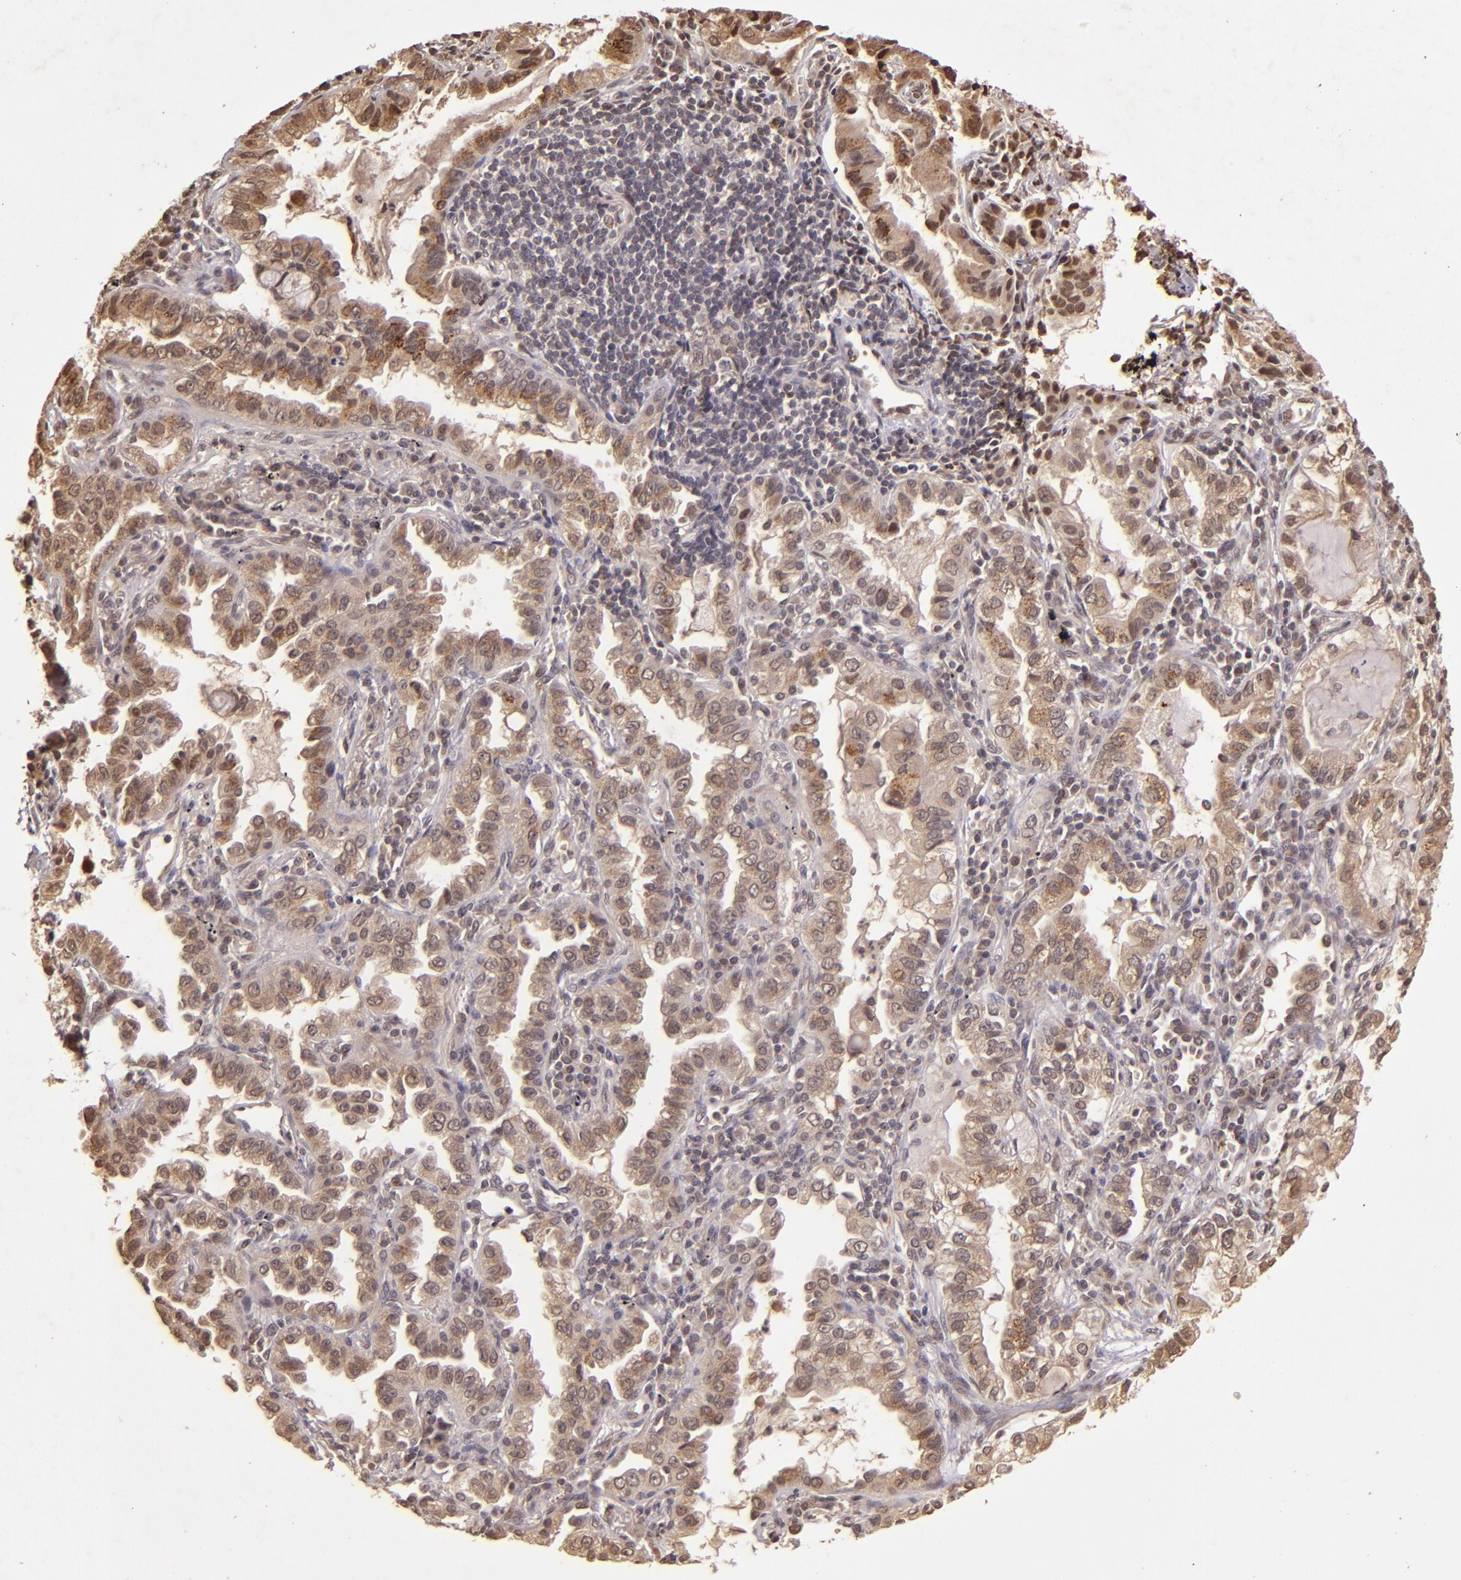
{"staining": {"intensity": "weak", "quantity": ">75%", "location": "cytoplasmic/membranous,nuclear"}, "tissue": "lung cancer", "cell_type": "Tumor cells", "image_type": "cancer", "snomed": [{"axis": "morphology", "description": "Adenocarcinoma, NOS"}, {"axis": "topography", "description": "Lung"}], "caption": "The image exhibits a brown stain indicating the presence of a protein in the cytoplasmic/membranous and nuclear of tumor cells in lung cancer. (DAB (3,3'-diaminobenzidine) IHC, brown staining for protein, blue staining for nuclei).", "gene": "CUL1", "patient": {"sex": "female", "age": 50}}